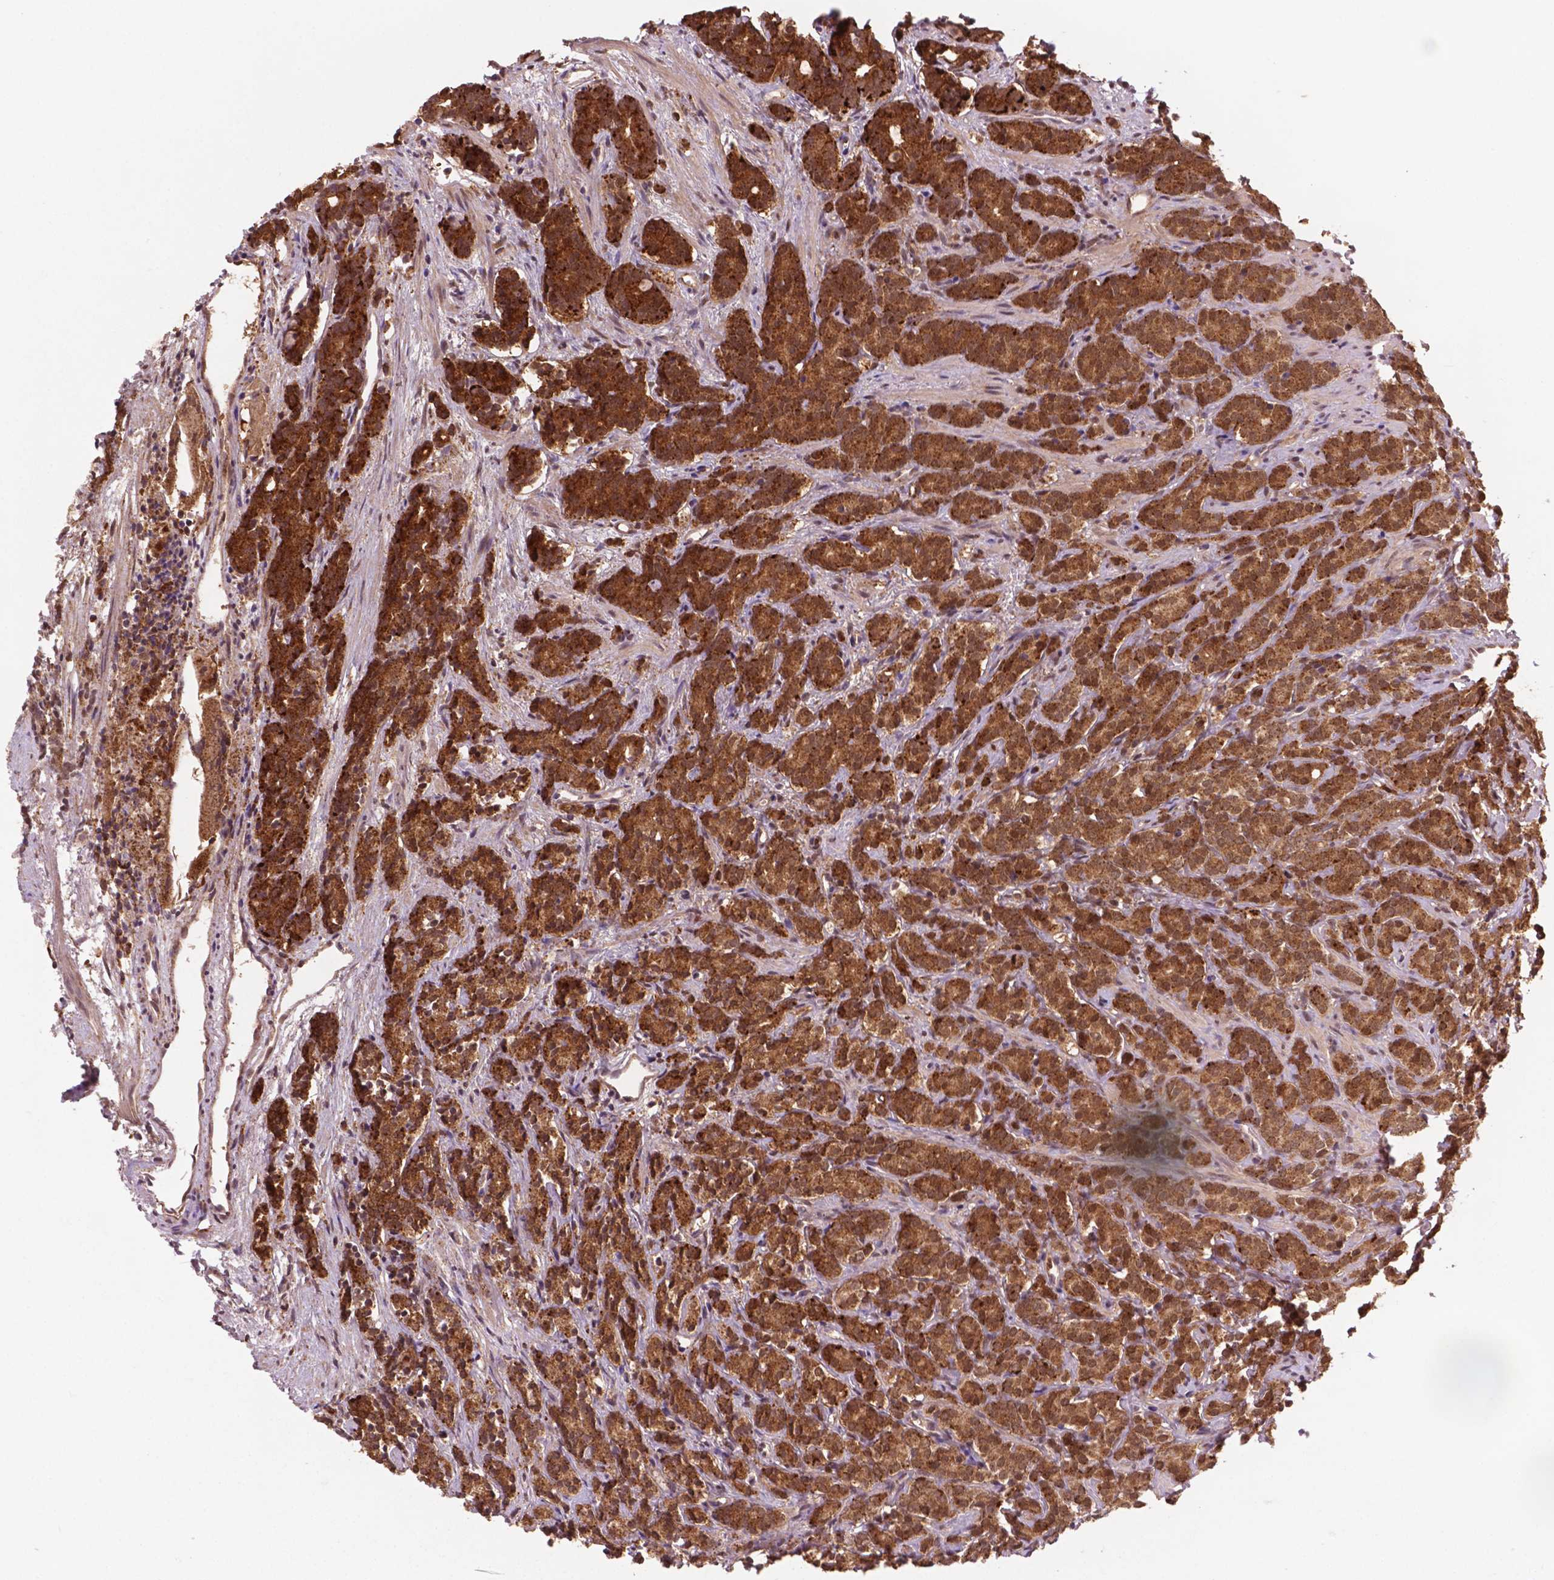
{"staining": {"intensity": "moderate", "quantity": ">75%", "location": "cytoplasmic/membranous,nuclear"}, "tissue": "prostate cancer", "cell_type": "Tumor cells", "image_type": "cancer", "snomed": [{"axis": "morphology", "description": "Adenocarcinoma, High grade"}, {"axis": "topography", "description": "Prostate"}], "caption": "Protein staining of prostate cancer tissue displays moderate cytoplasmic/membranous and nuclear staining in approximately >75% of tumor cells. The protein is stained brown, and the nuclei are stained in blue (DAB (3,3'-diaminobenzidine) IHC with brightfield microscopy, high magnification).", "gene": "PLIN3", "patient": {"sex": "male", "age": 84}}